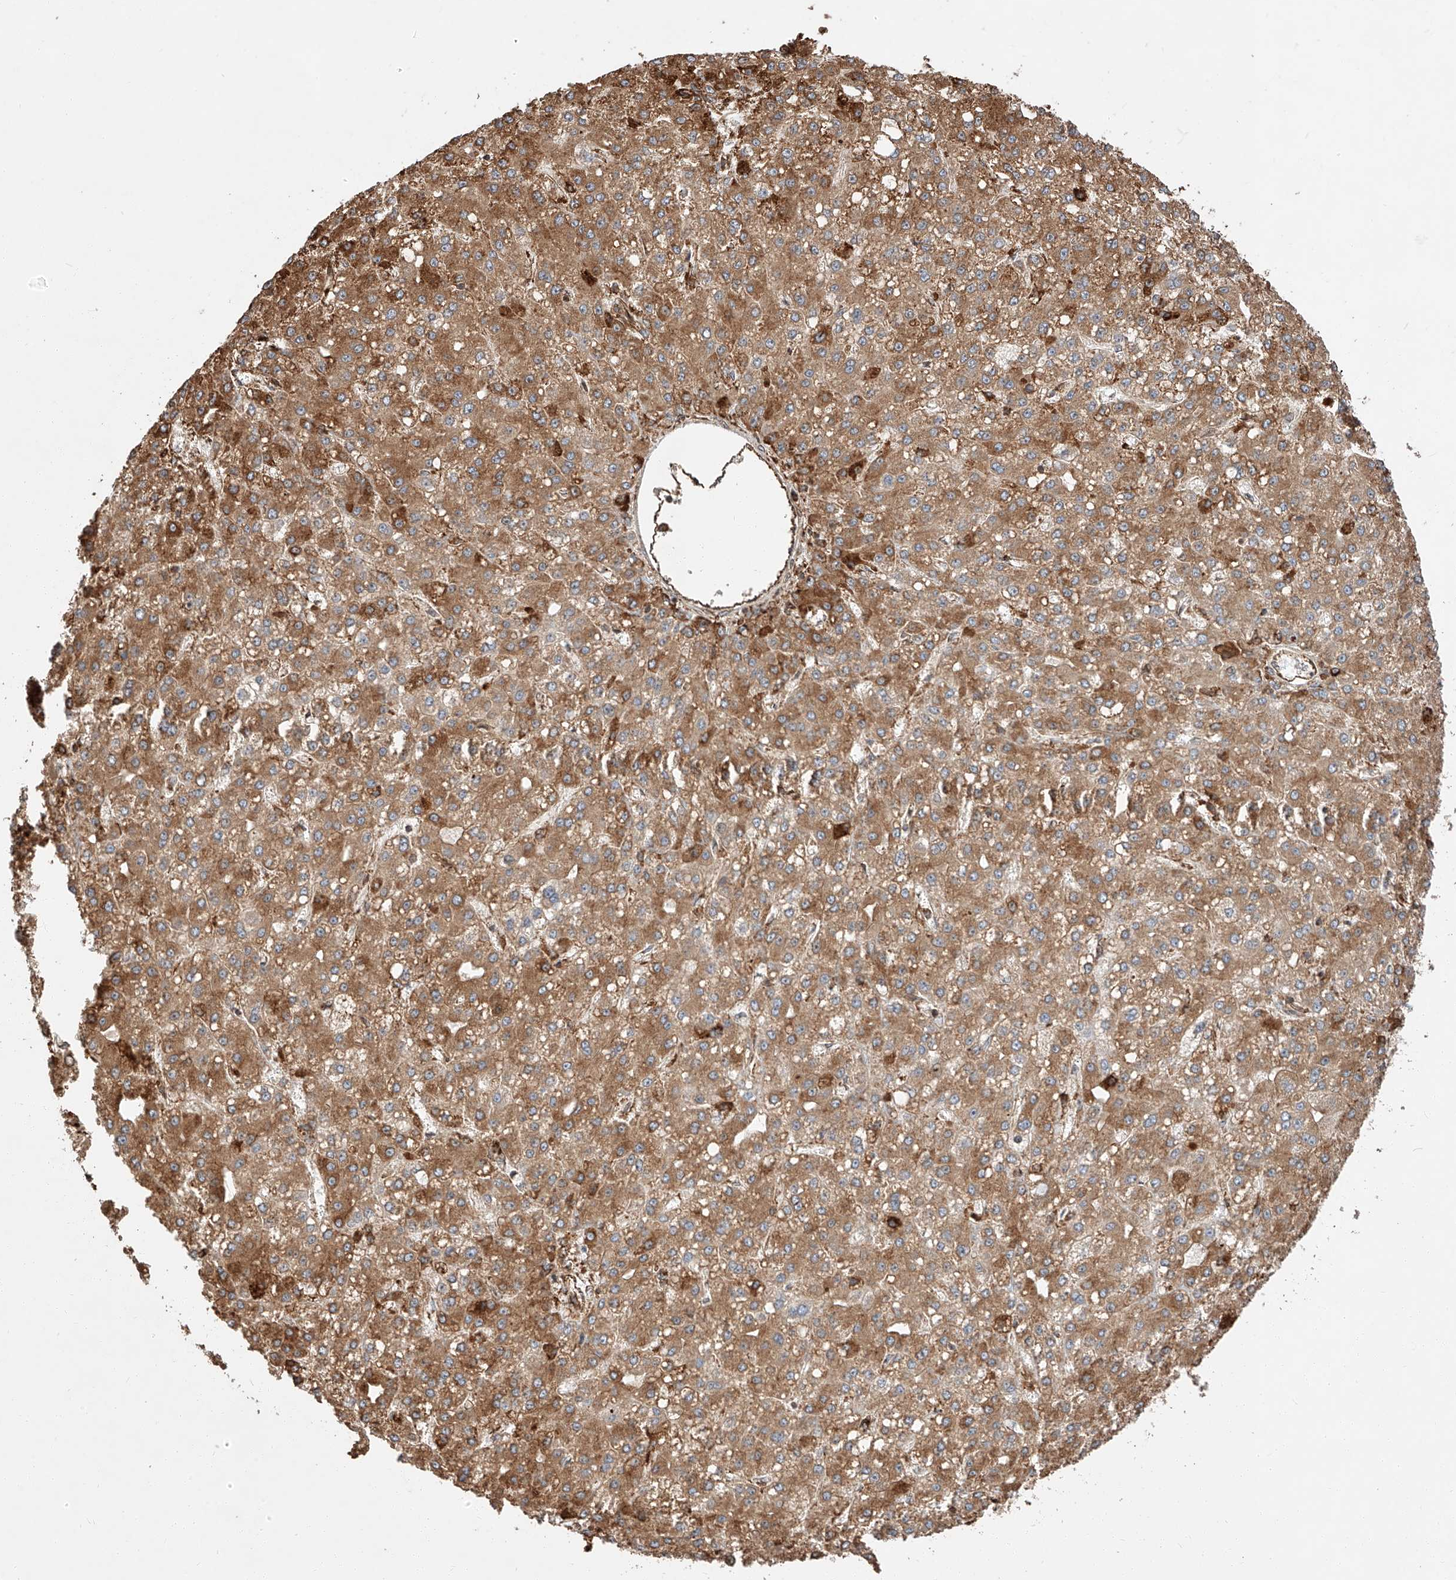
{"staining": {"intensity": "moderate", "quantity": ">75%", "location": "cytoplasmic/membranous"}, "tissue": "liver cancer", "cell_type": "Tumor cells", "image_type": "cancer", "snomed": [{"axis": "morphology", "description": "Carcinoma, Hepatocellular, NOS"}, {"axis": "topography", "description": "Liver"}], "caption": "Immunohistochemistry (IHC) photomicrograph of neoplastic tissue: human liver hepatocellular carcinoma stained using immunohistochemistry reveals medium levels of moderate protein expression localized specifically in the cytoplasmic/membranous of tumor cells, appearing as a cytoplasmic/membranous brown color.", "gene": "ZNF84", "patient": {"sex": "male", "age": 67}}